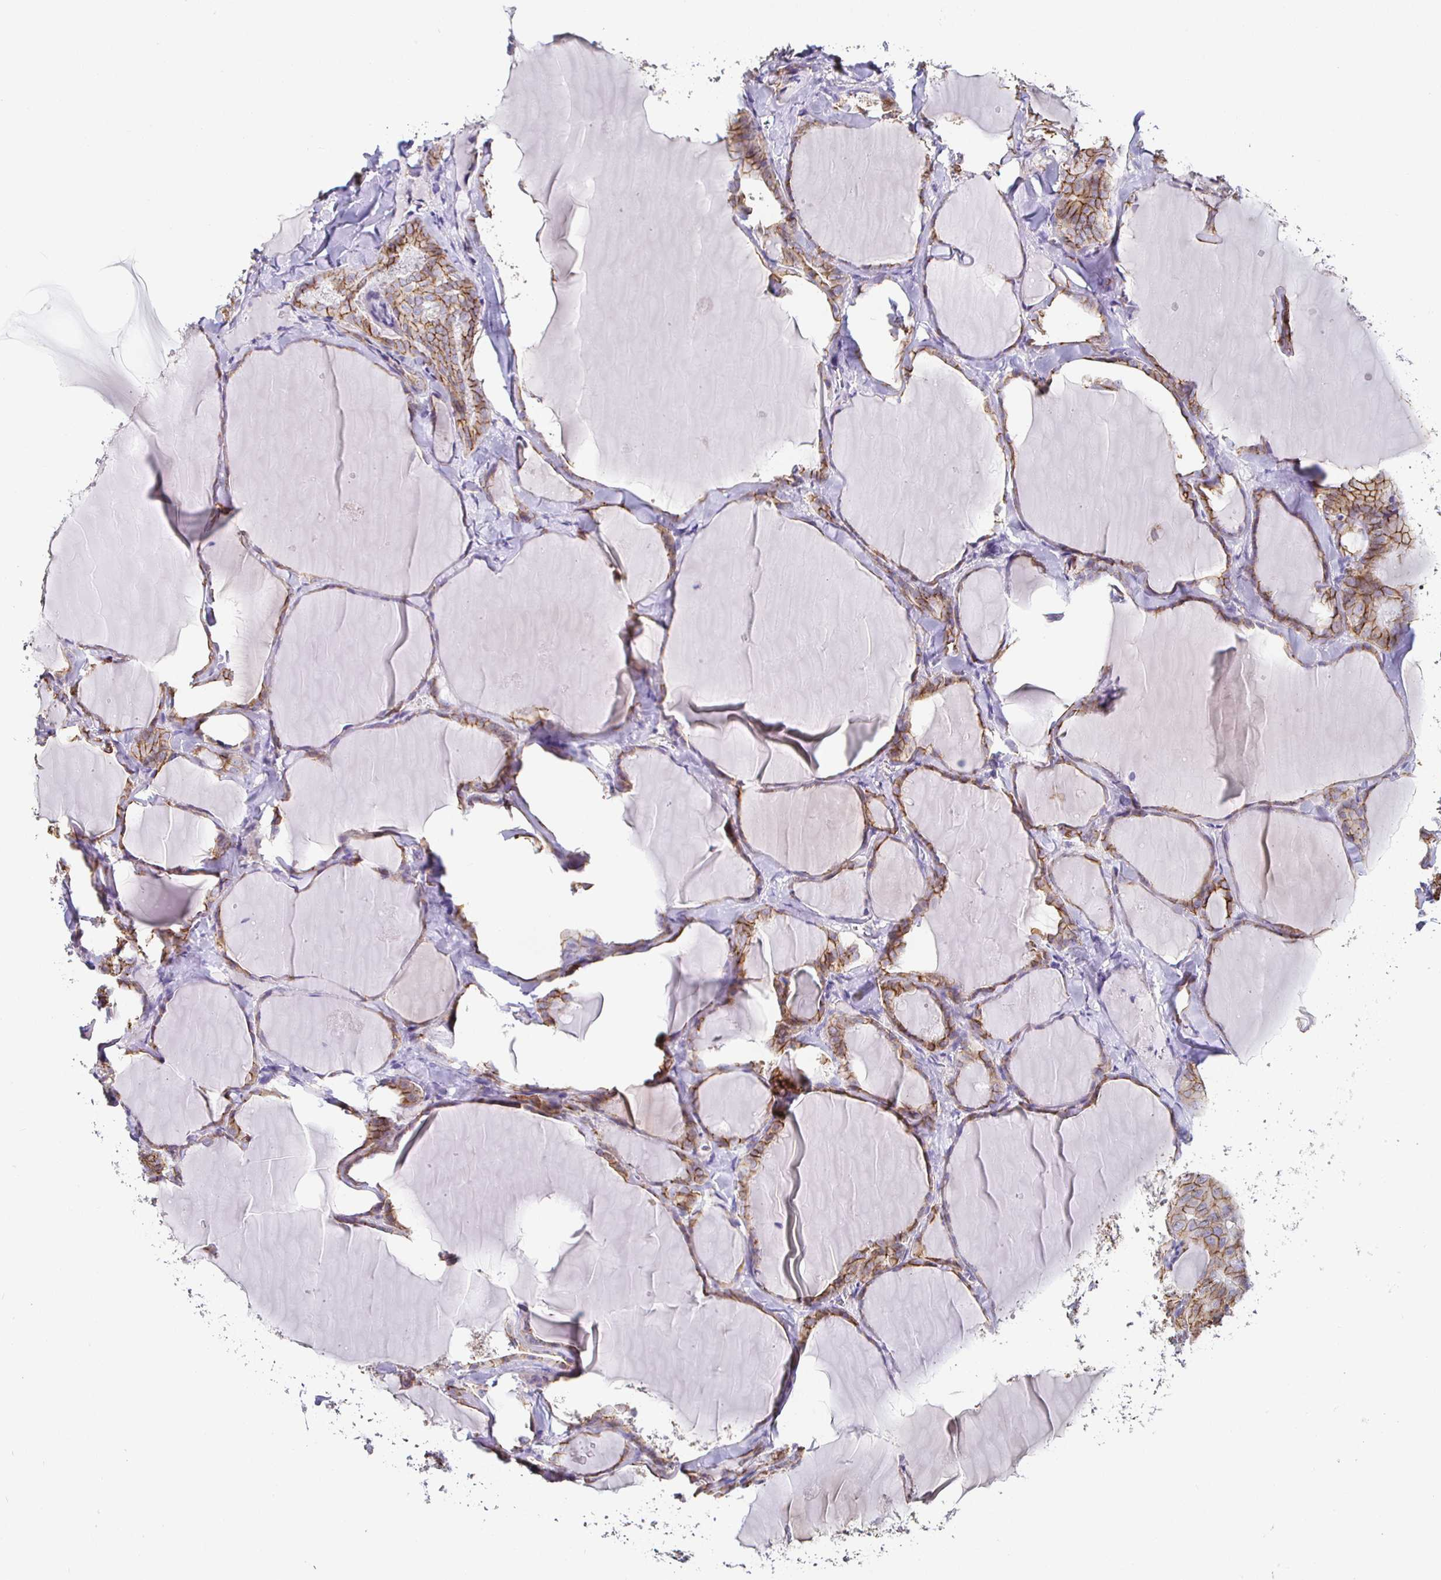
{"staining": {"intensity": "moderate", "quantity": "25%-75%", "location": "cytoplasmic/membranous"}, "tissue": "thyroid cancer", "cell_type": "Tumor cells", "image_type": "cancer", "snomed": [{"axis": "morphology", "description": "Papillary adenocarcinoma, NOS"}, {"axis": "topography", "description": "Thyroid gland"}], "caption": "Thyroid cancer (papillary adenocarcinoma) stained for a protein exhibits moderate cytoplasmic/membranous positivity in tumor cells.", "gene": "PIWIL3", "patient": {"sex": "male", "age": 30}}